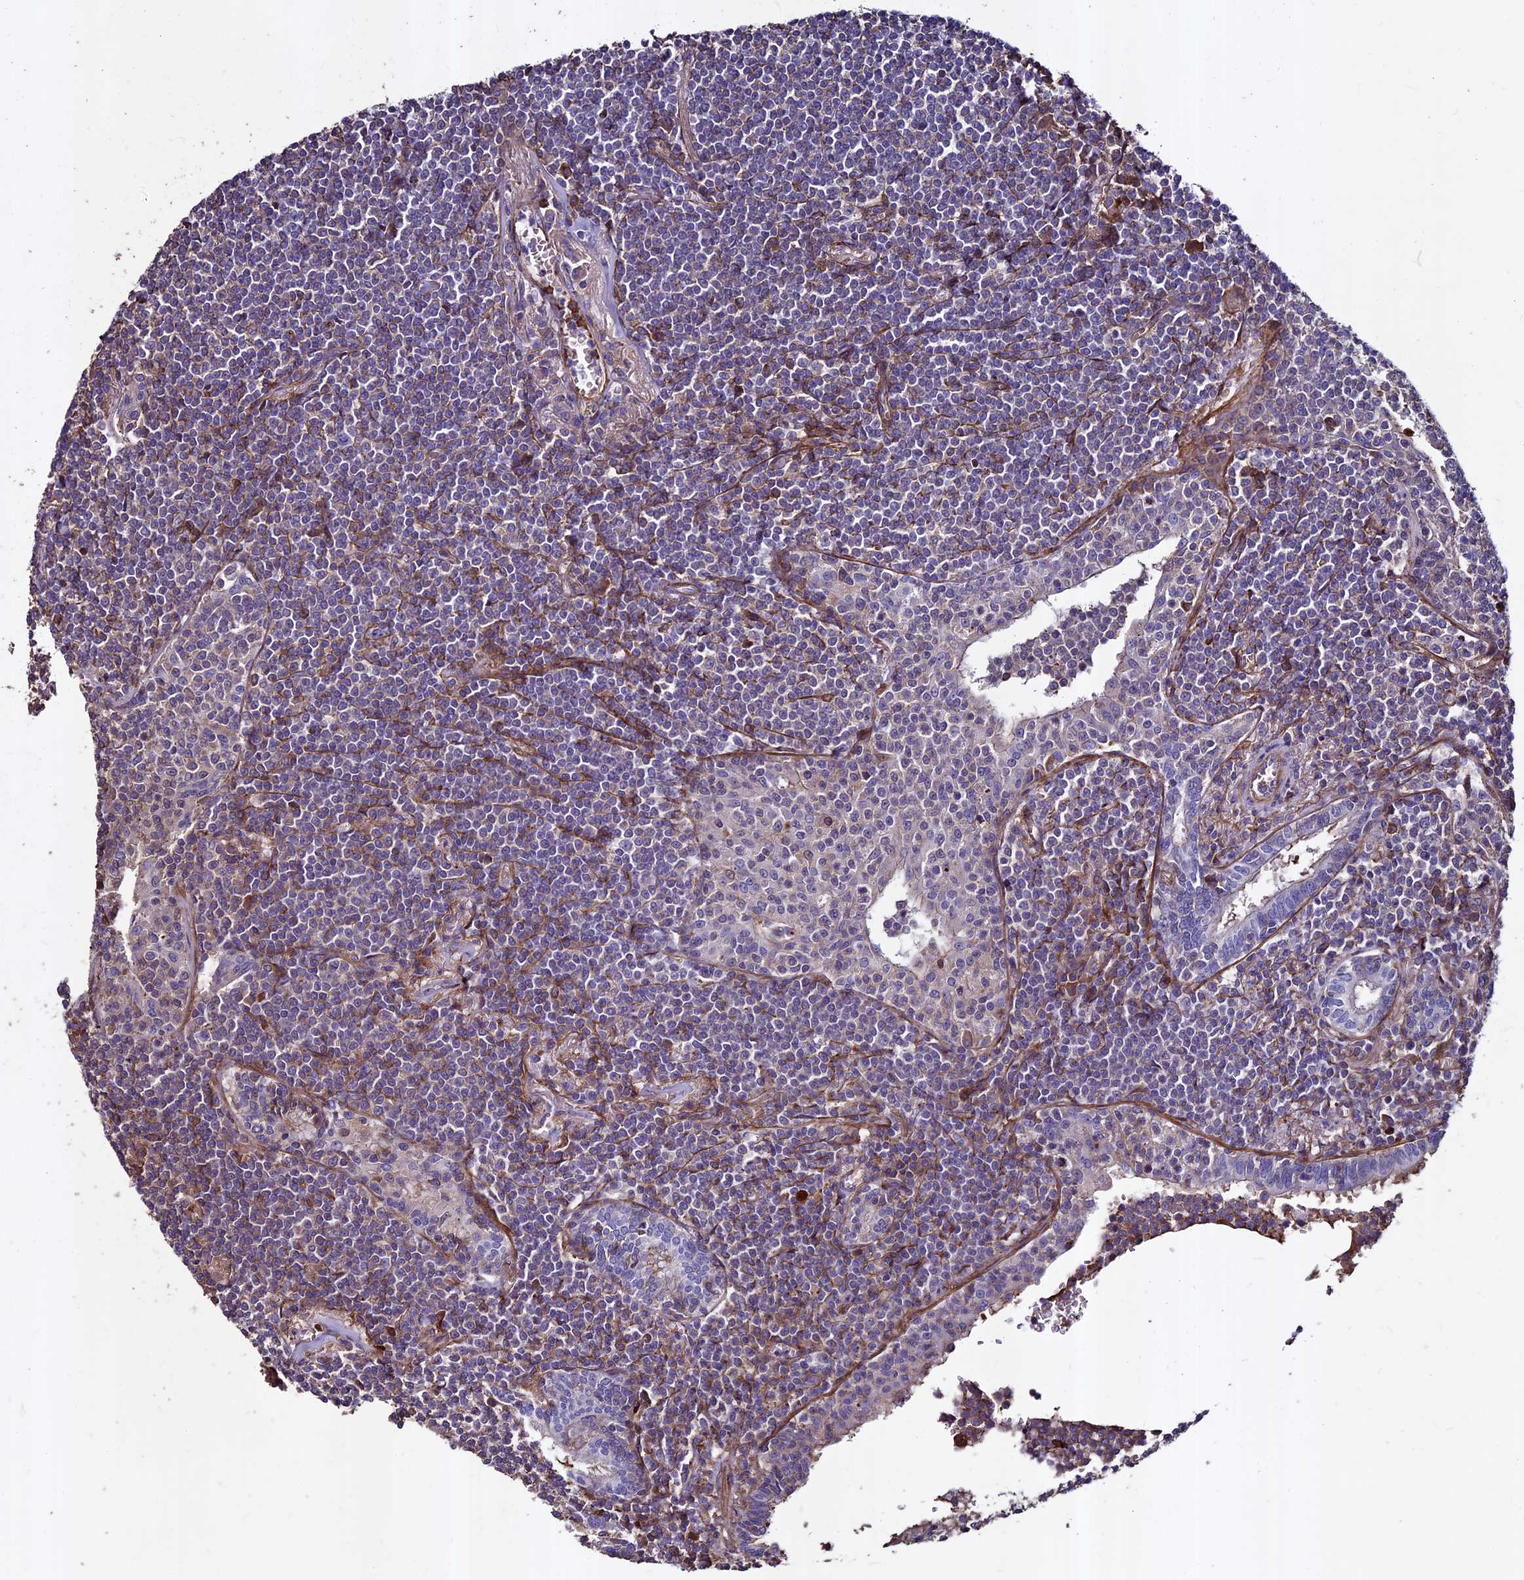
{"staining": {"intensity": "negative", "quantity": "none", "location": "none"}, "tissue": "lymphoma", "cell_type": "Tumor cells", "image_type": "cancer", "snomed": [{"axis": "morphology", "description": "Malignant lymphoma, non-Hodgkin's type, Low grade"}, {"axis": "topography", "description": "Lung"}], "caption": "IHC image of malignant lymphoma, non-Hodgkin's type (low-grade) stained for a protein (brown), which exhibits no staining in tumor cells.", "gene": "EVA1B", "patient": {"sex": "female", "age": 71}}